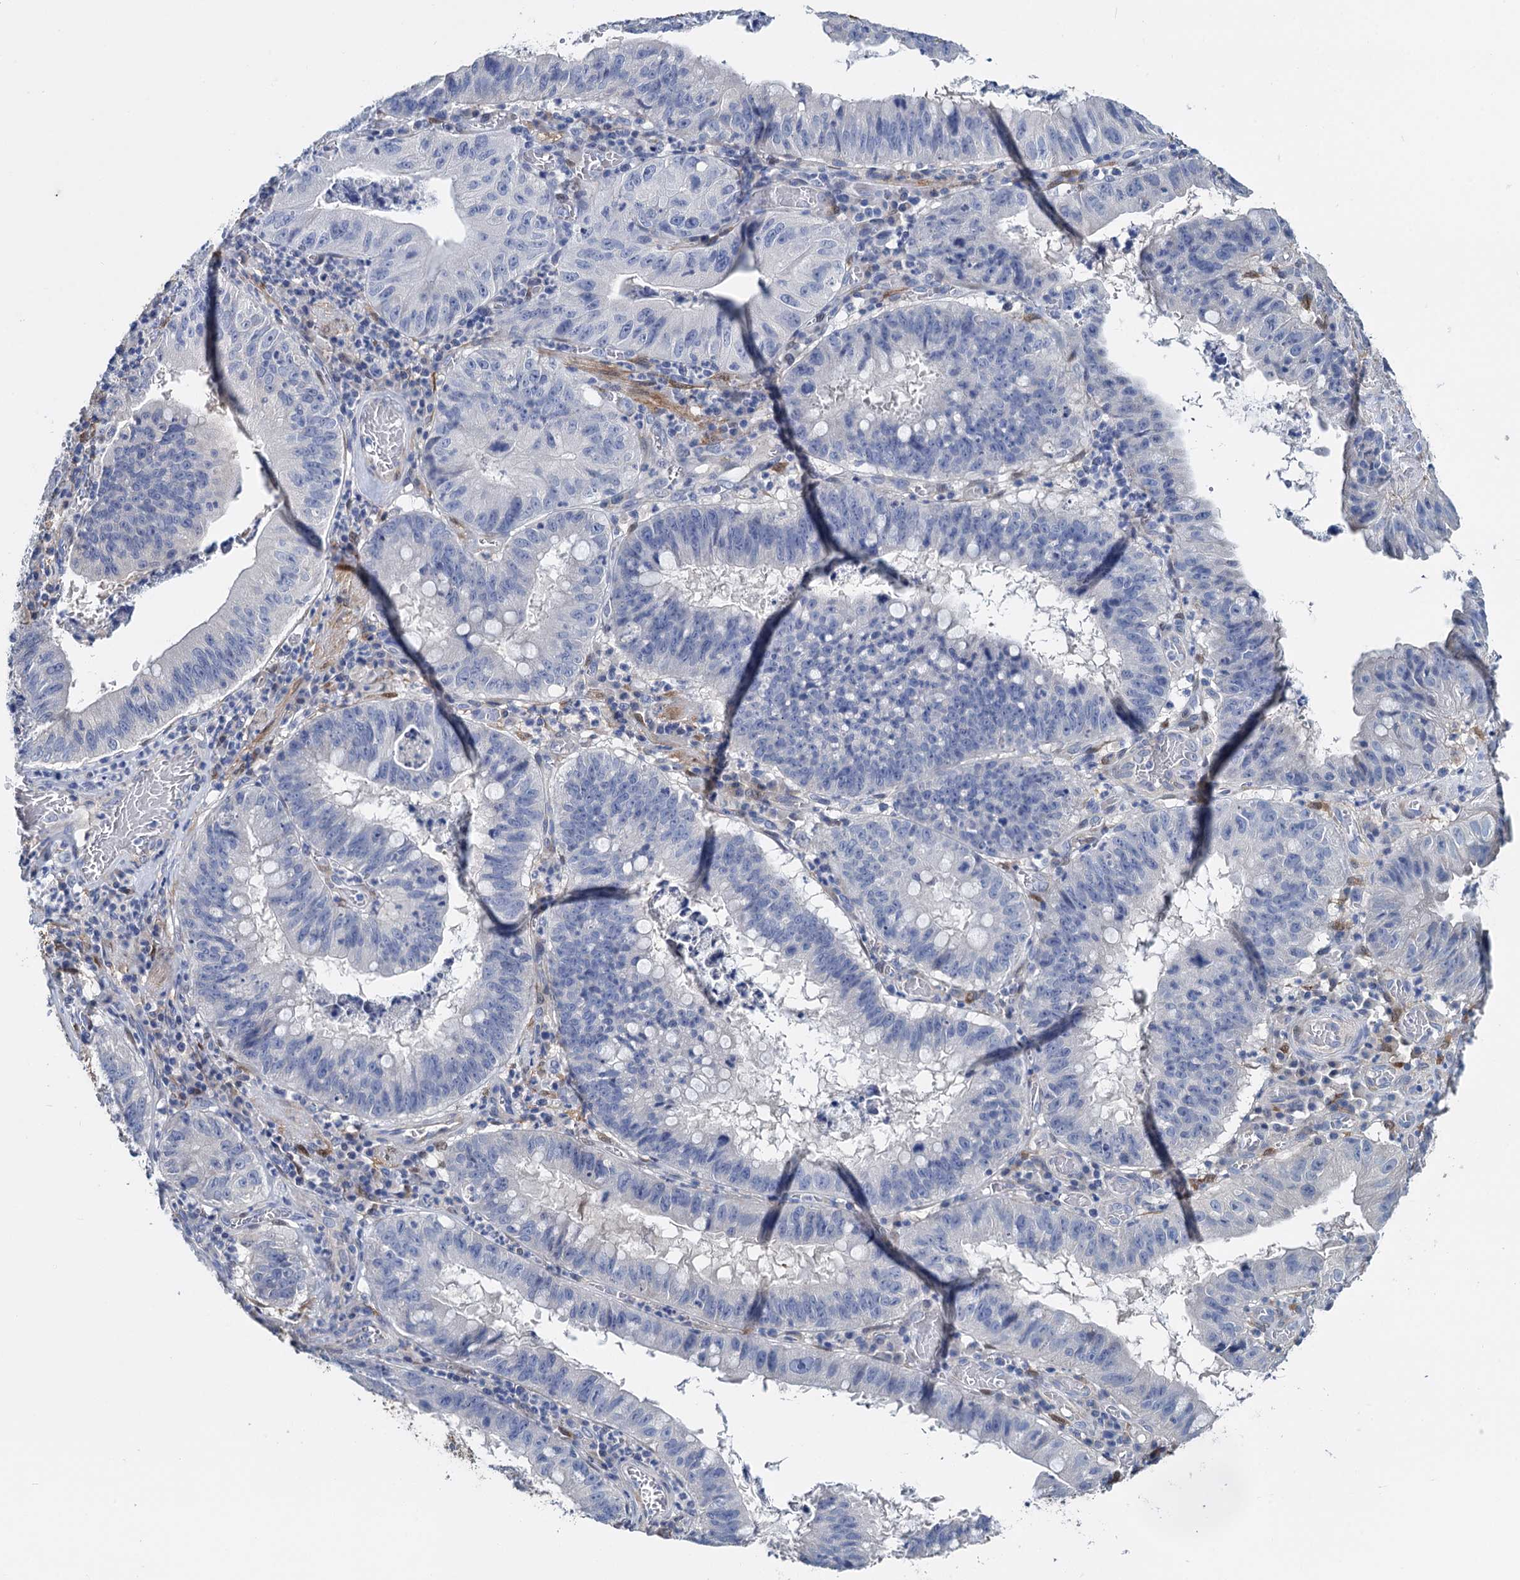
{"staining": {"intensity": "negative", "quantity": "none", "location": "none"}, "tissue": "stomach cancer", "cell_type": "Tumor cells", "image_type": "cancer", "snomed": [{"axis": "morphology", "description": "Adenocarcinoma, NOS"}, {"axis": "topography", "description": "Stomach"}], "caption": "This is an IHC histopathology image of human stomach cancer. There is no staining in tumor cells.", "gene": "GSTM3", "patient": {"sex": "male", "age": 59}}